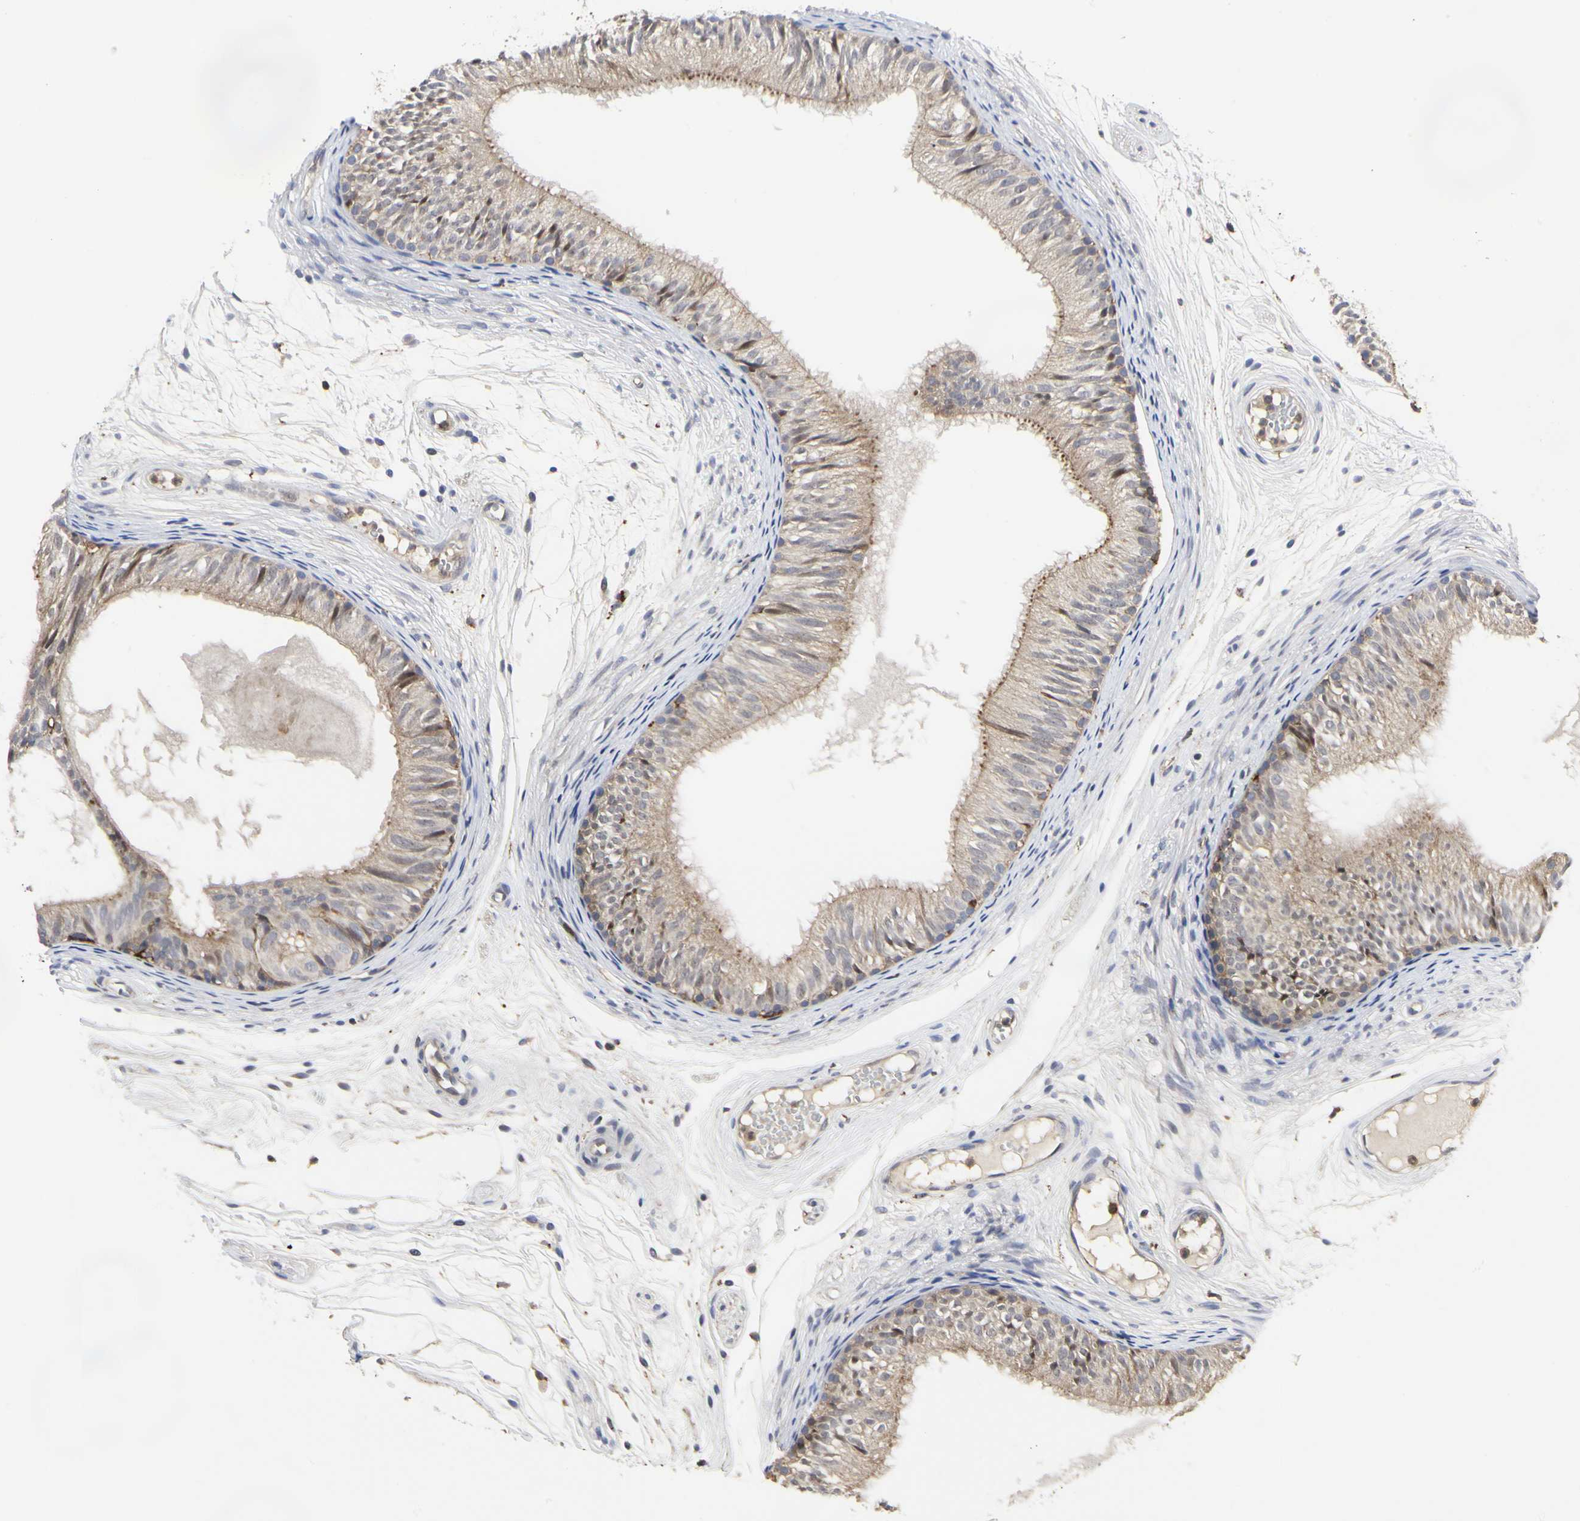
{"staining": {"intensity": "weak", "quantity": ">75%", "location": "cytoplasmic/membranous"}, "tissue": "epididymis", "cell_type": "Glandular cells", "image_type": "normal", "snomed": [{"axis": "morphology", "description": "Normal tissue, NOS"}, {"axis": "morphology", "description": "Atrophy, NOS"}, {"axis": "topography", "description": "Testis"}, {"axis": "topography", "description": "Epididymis"}], "caption": "Protein staining exhibits weak cytoplasmic/membranous positivity in approximately >75% of glandular cells in benign epididymis.", "gene": "NAPG", "patient": {"sex": "male", "age": 18}}